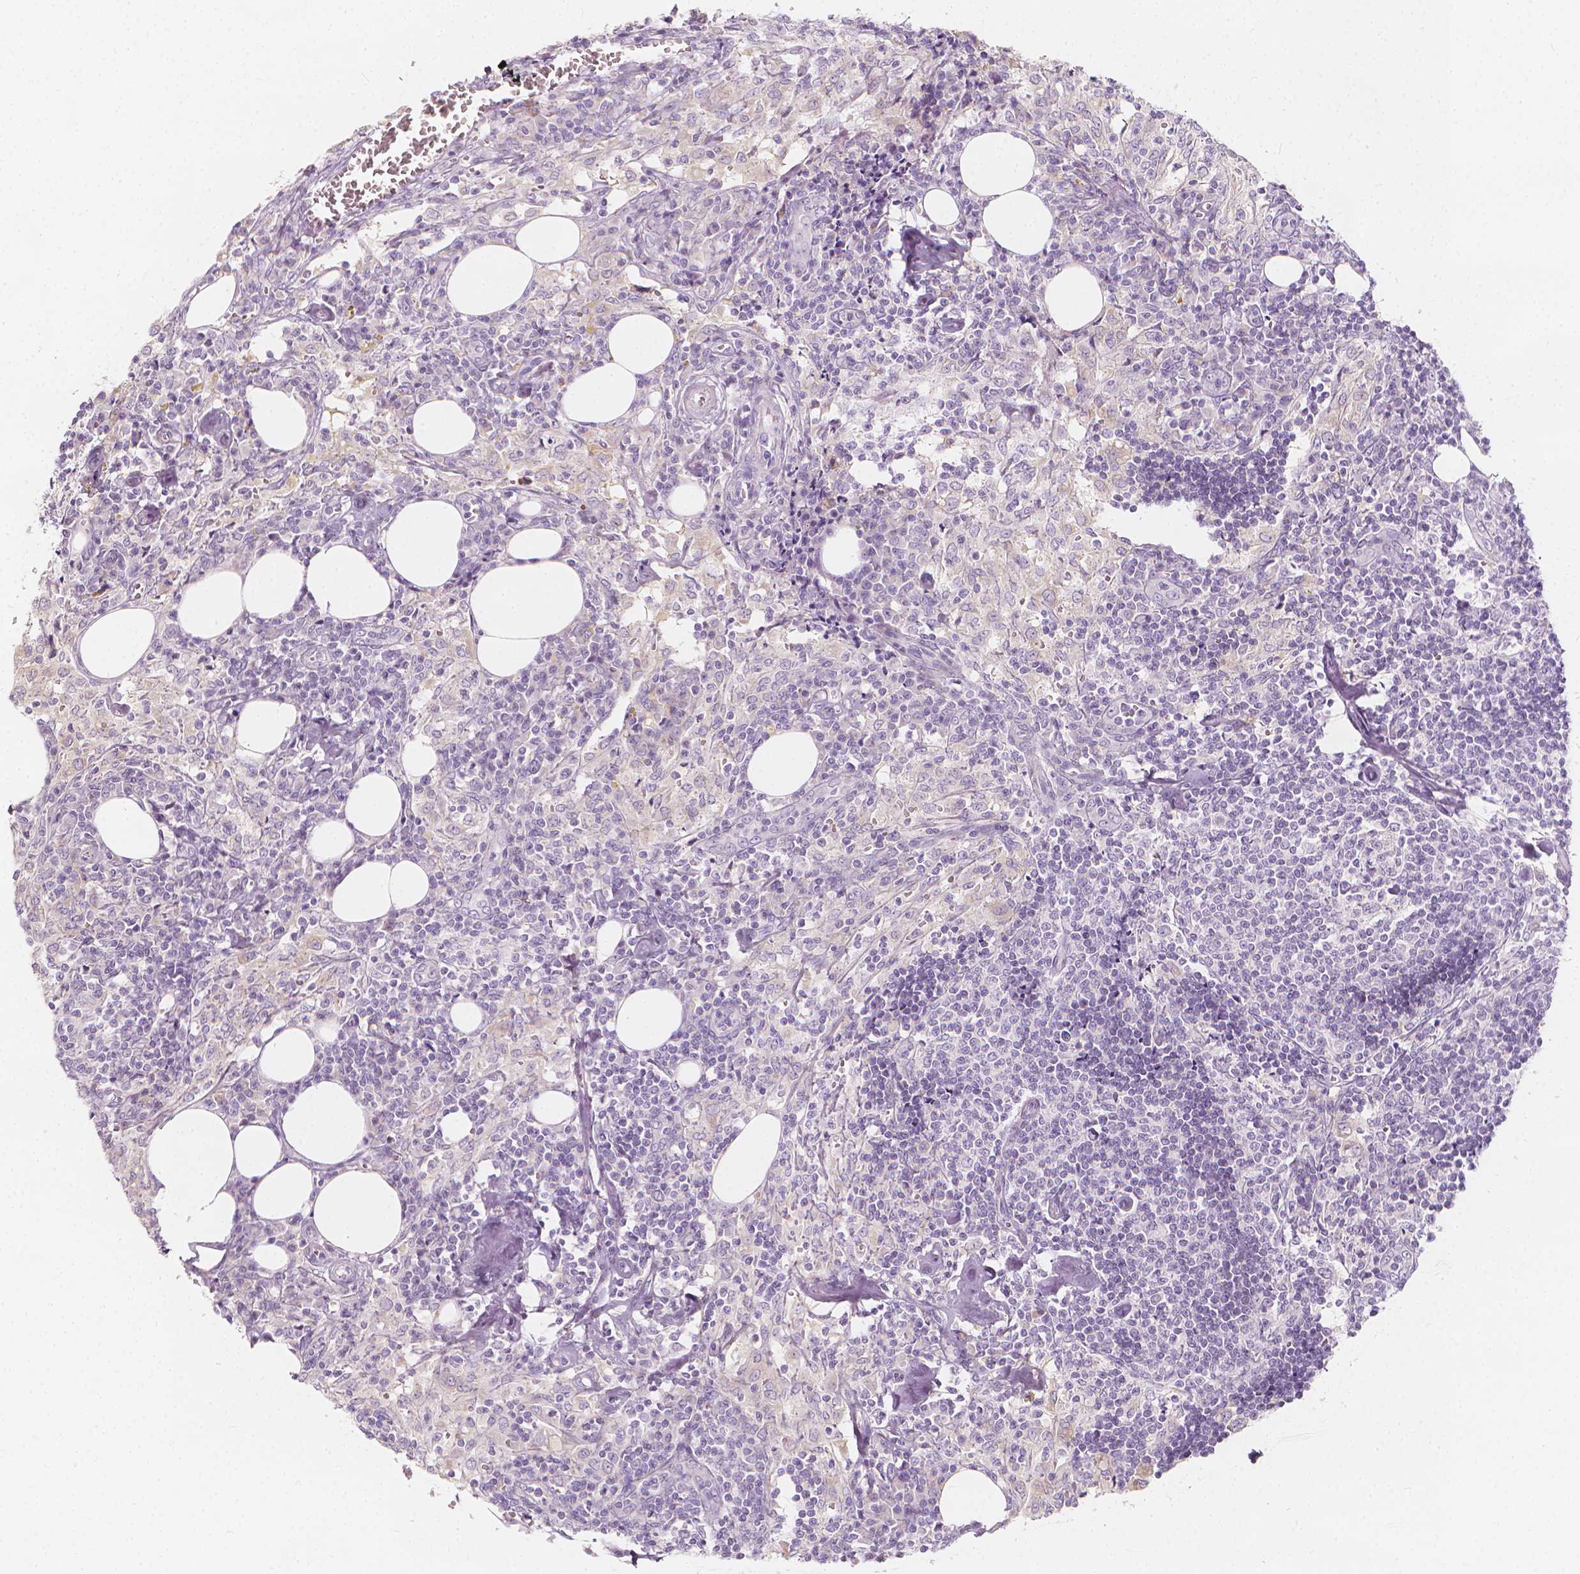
{"staining": {"intensity": "negative", "quantity": "none", "location": "none"}, "tissue": "lymph node", "cell_type": "Germinal center cells", "image_type": "normal", "snomed": [{"axis": "morphology", "description": "Normal tissue, NOS"}, {"axis": "topography", "description": "Lymph node"}], "caption": "This is an immunohistochemistry photomicrograph of benign lymph node. There is no expression in germinal center cells.", "gene": "RBFOX1", "patient": {"sex": "male", "age": 55}}